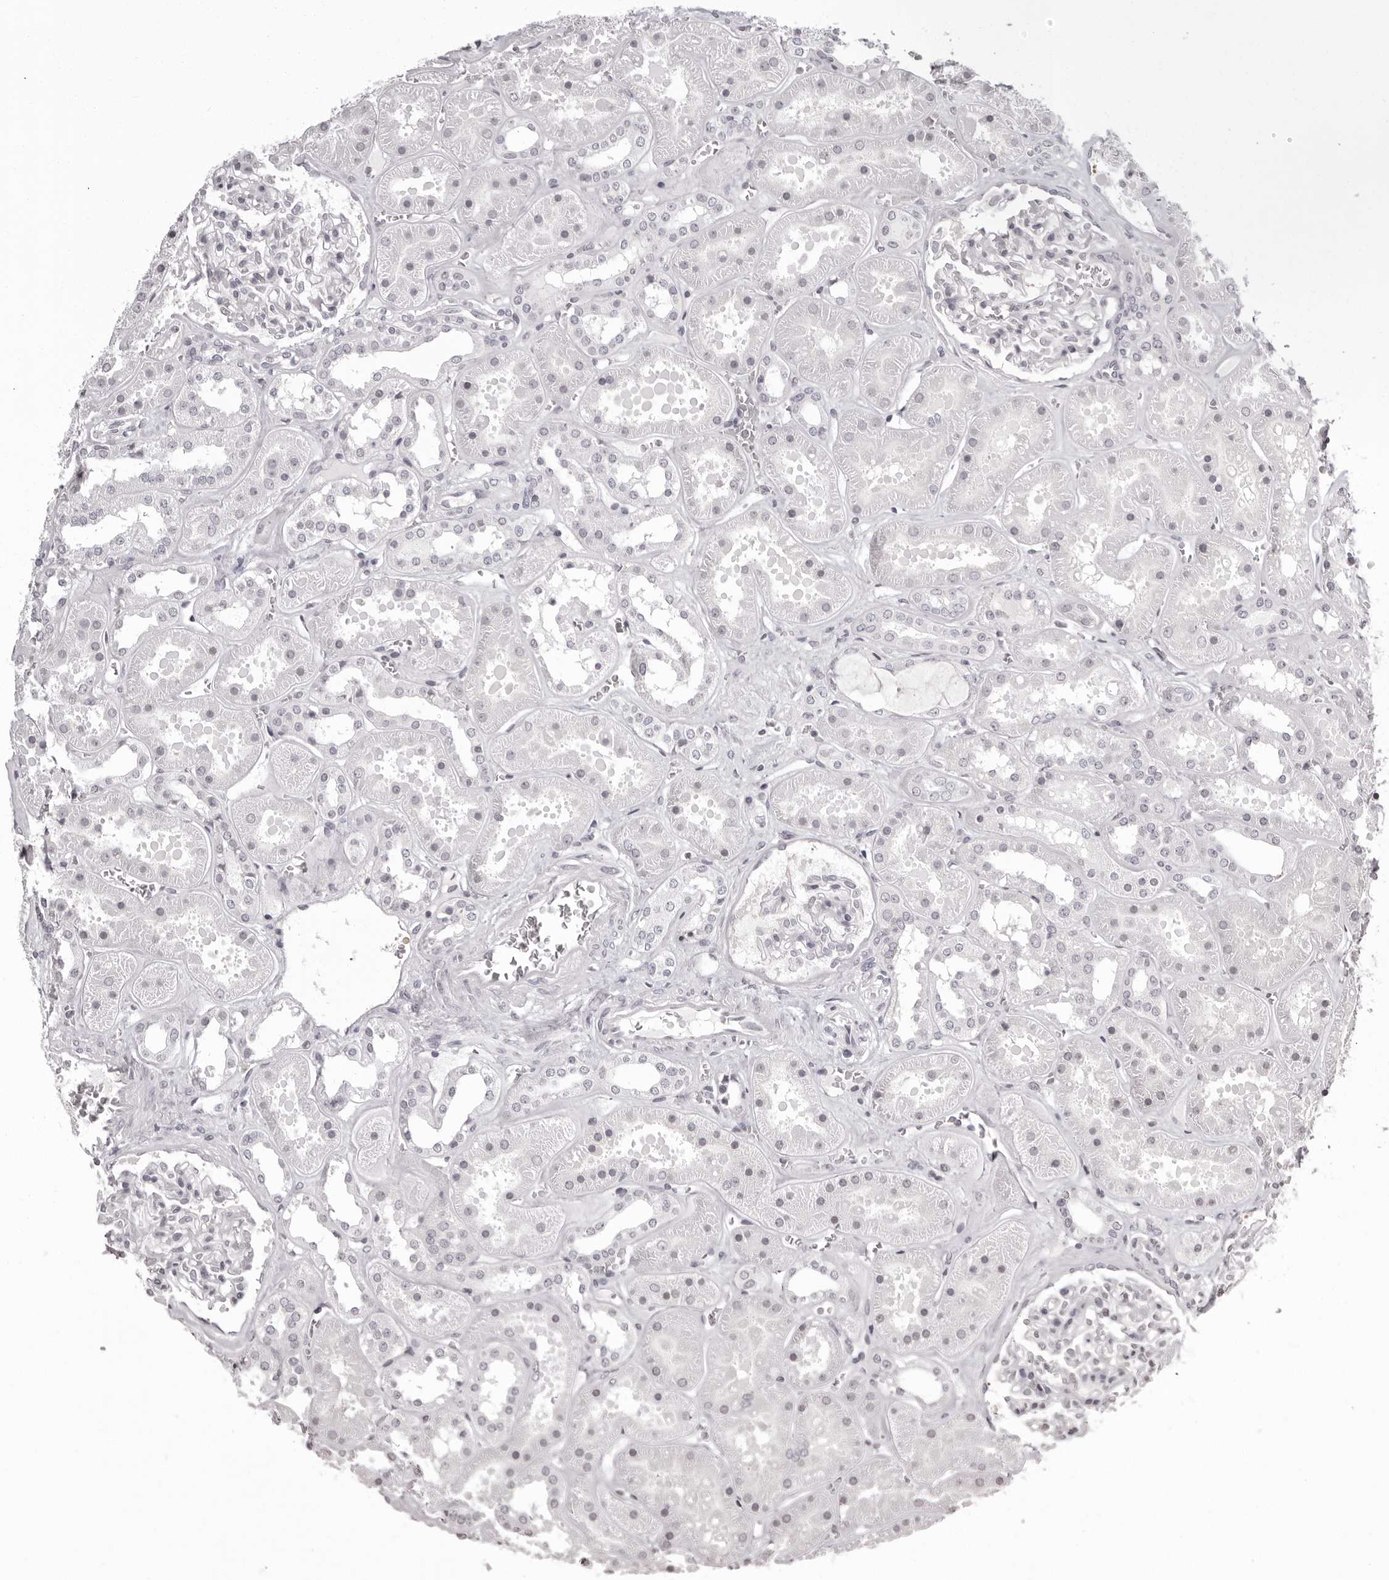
{"staining": {"intensity": "negative", "quantity": "none", "location": "none"}, "tissue": "kidney", "cell_type": "Cells in glomeruli", "image_type": "normal", "snomed": [{"axis": "morphology", "description": "Normal tissue, NOS"}, {"axis": "topography", "description": "Kidney"}], "caption": "Cells in glomeruli show no significant protein staining in unremarkable kidney. (Brightfield microscopy of DAB immunohistochemistry at high magnification).", "gene": "C8orf74", "patient": {"sex": "female", "age": 41}}